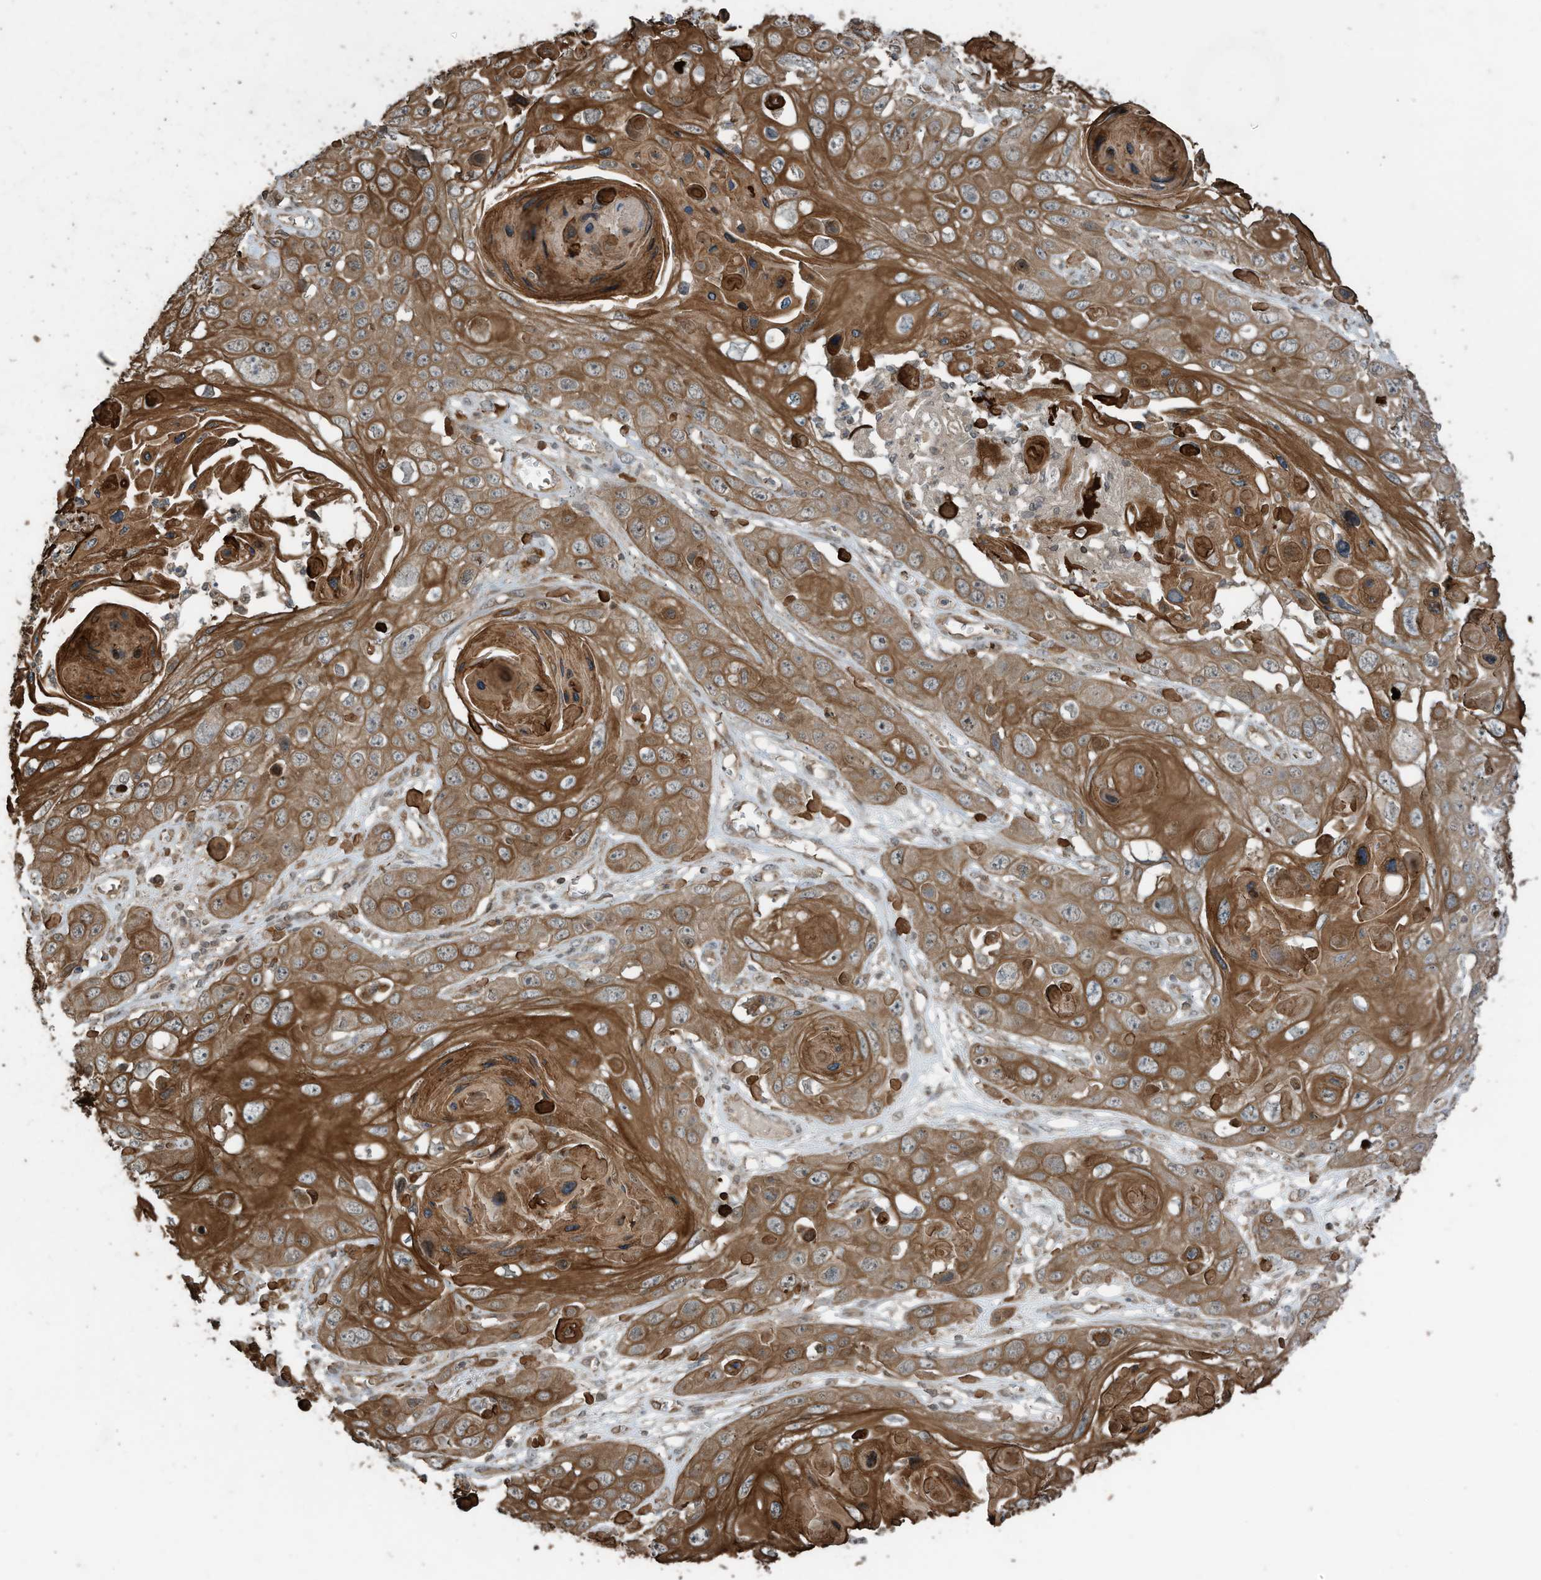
{"staining": {"intensity": "strong", "quantity": ">75%", "location": "cytoplasmic/membranous"}, "tissue": "skin cancer", "cell_type": "Tumor cells", "image_type": "cancer", "snomed": [{"axis": "morphology", "description": "Squamous cell carcinoma, NOS"}, {"axis": "topography", "description": "Skin"}], "caption": "Skin cancer (squamous cell carcinoma) stained for a protein (brown) reveals strong cytoplasmic/membranous positive staining in approximately >75% of tumor cells.", "gene": "ZNF653", "patient": {"sex": "male", "age": 55}}